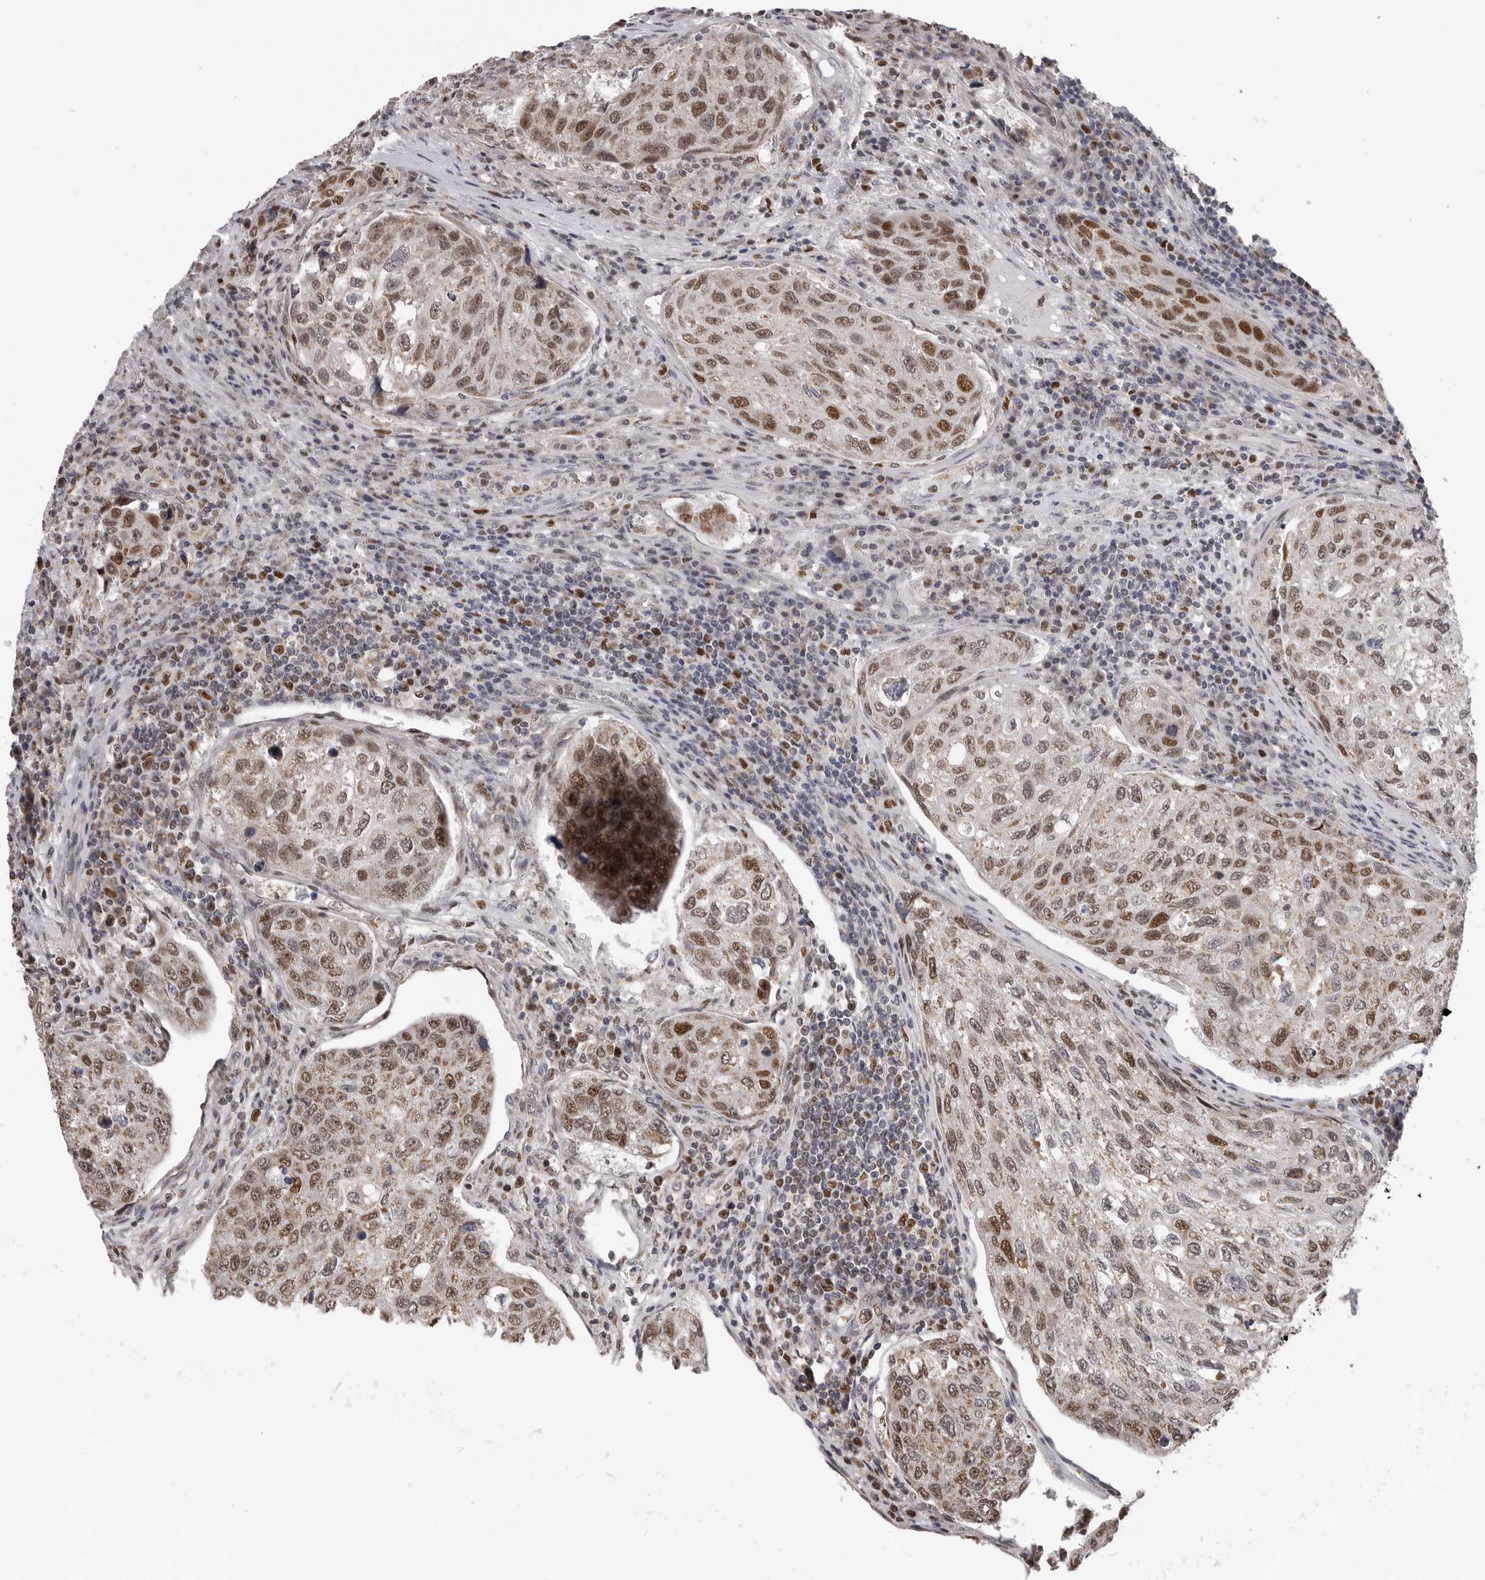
{"staining": {"intensity": "moderate", "quantity": ">75%", "location": "nuclear"}, "tissue": "urothelial cancer", "cell_type": "Tumor cells", "image_type": "cancer", "snomed": [{"axis": "morphology", "description": "Urothelial carcinoma, High grade"}, {"axis": "topography", "description": "Lymph node"}, {"axis": "topography", "description": "Urinary bladder"}], "caption": "The histopathology image shows a brown stain indicating the presence of a protein in the nuclear of tumor cells in urothelial cancer.", "gene": "SMARCC1", "patient": {"sex": "male", "age": 51}}